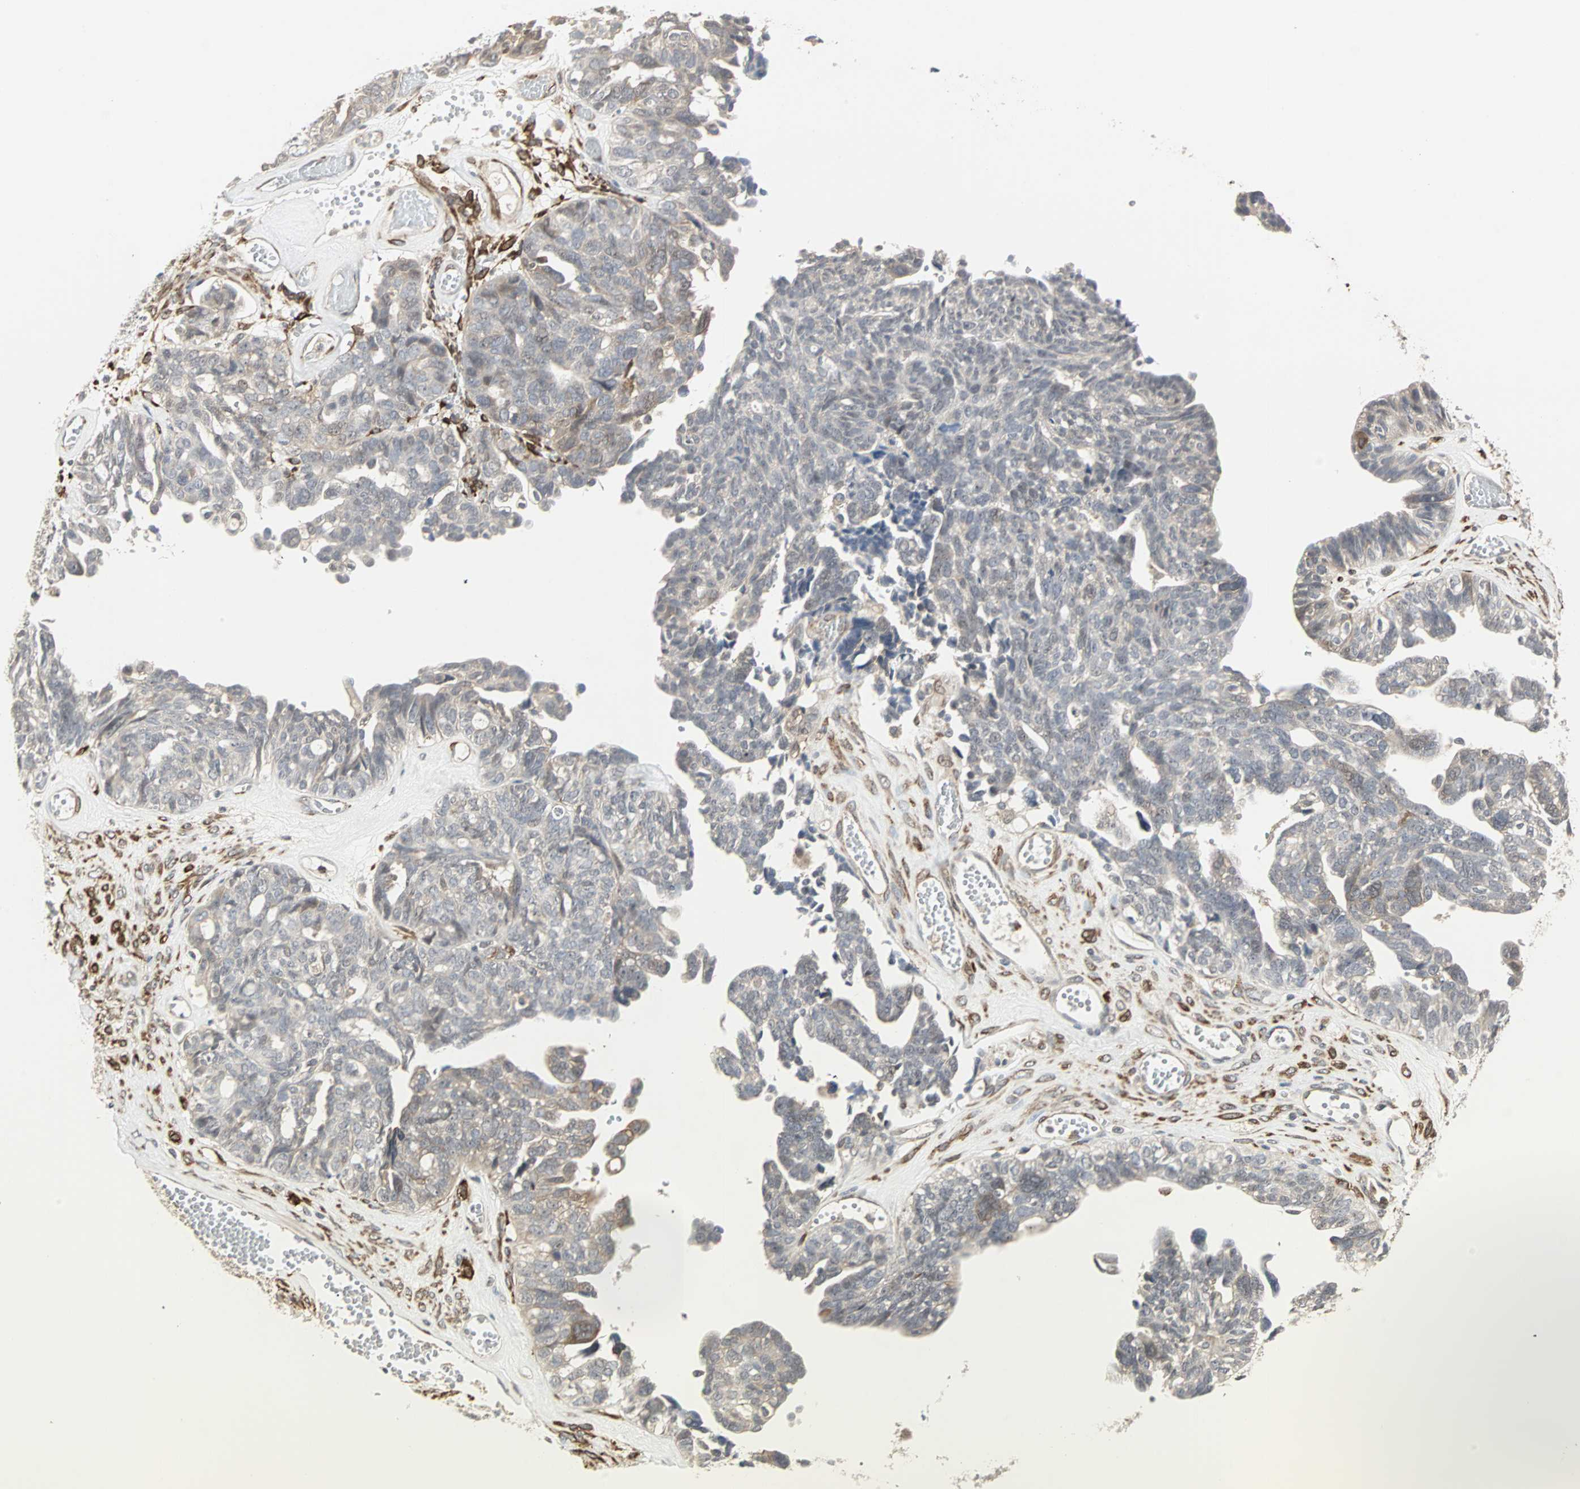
{"staining": {"intensity": "weak", "quantity": "<25%", "location": "cytoplasmic/membranous"}, "tissue": "ovarian cancer", "cell_type": "Tumor cells", "image_type": "cancer", "snomed": [{"axis": "morphology", "description": "Cystadenocarcinoma, serous, NOS"}, {"axis": "topography", "description": "Ovary"}], "caption": "Tumor cells are negative for brown protein staining in ovarian serous cystadenocarcinoma. (IHC, brightfield microscopy, high magnification).", "gene": "TRPV4", "patient": {"sex": "female", "age": 79}}